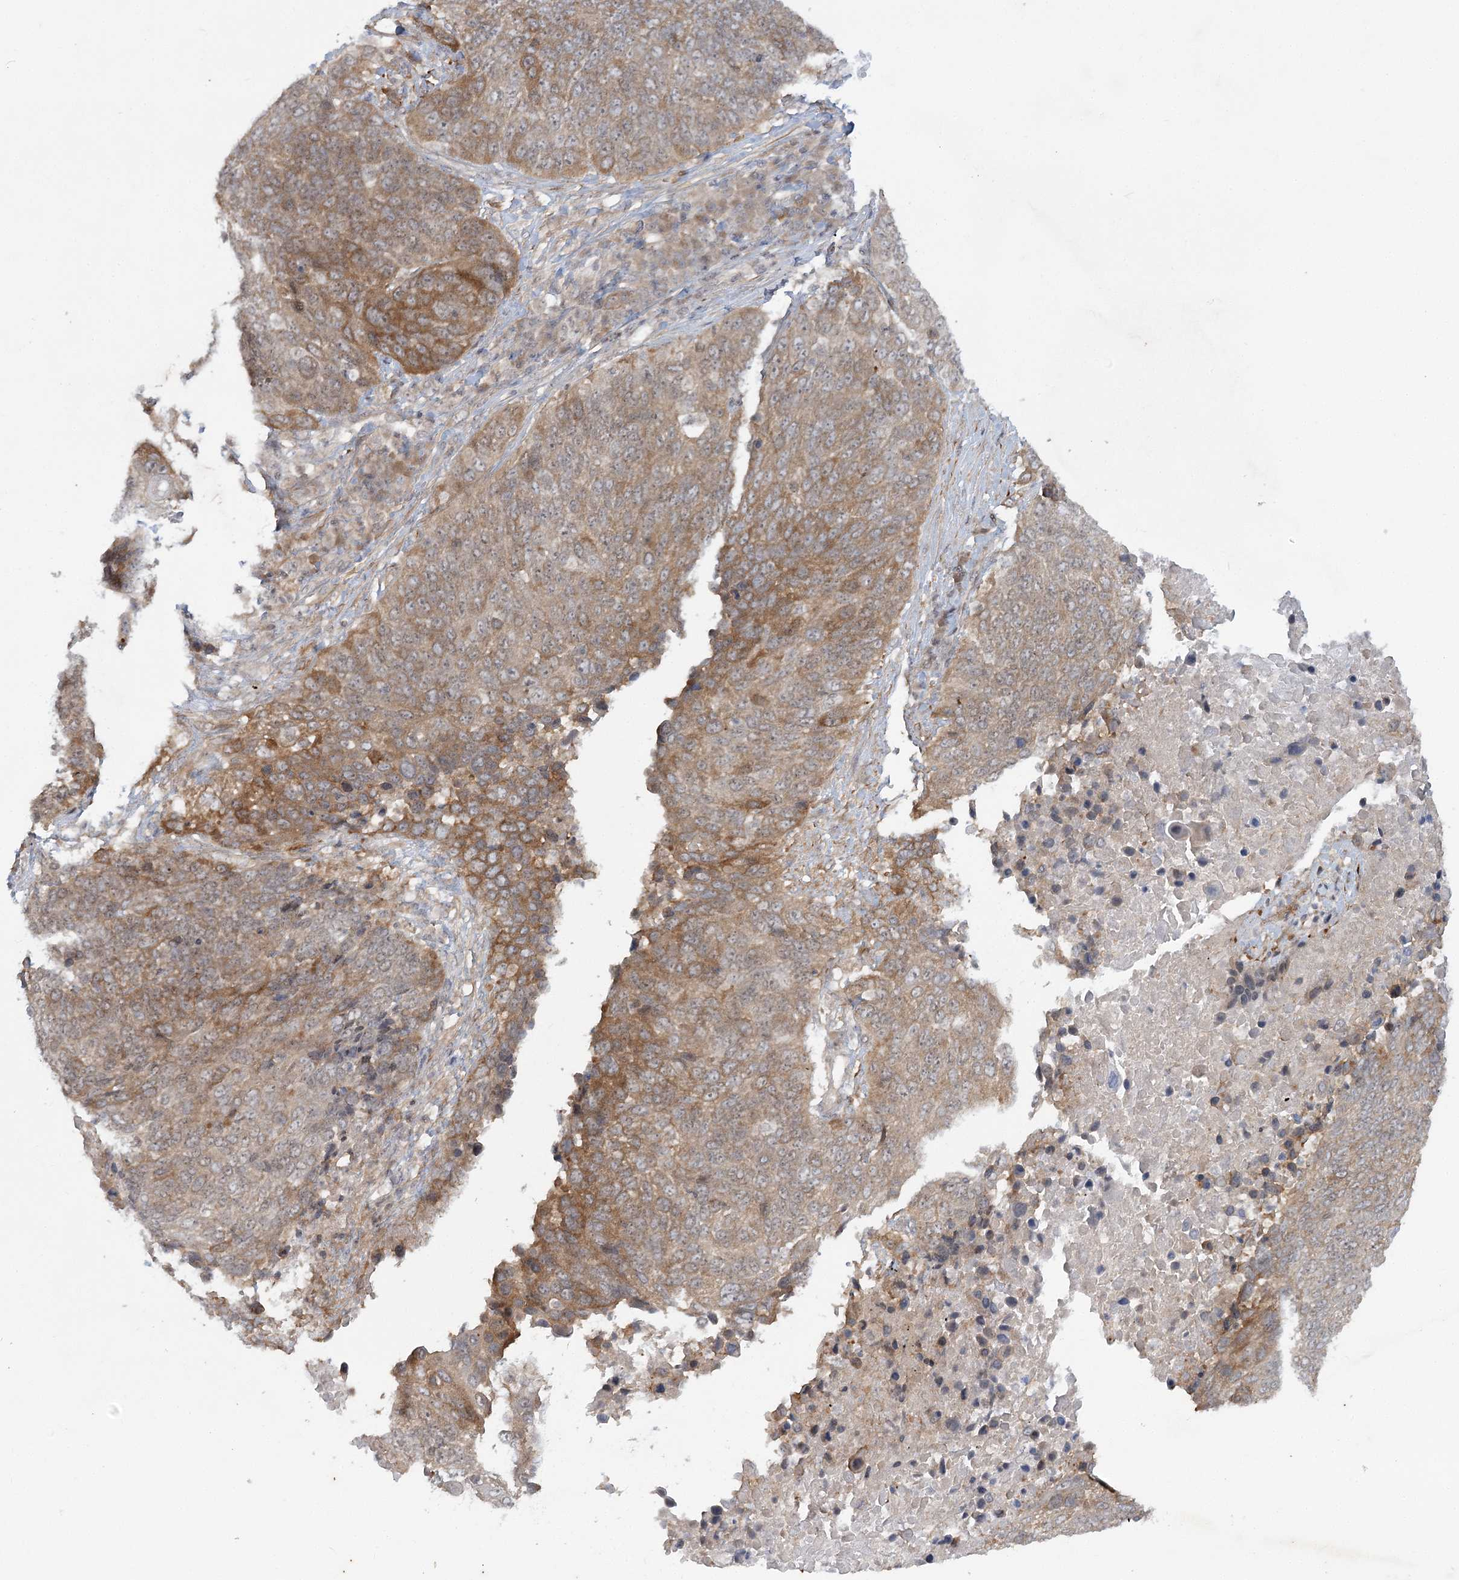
{"staining": {"intensity": "moderate", "quantity": ">75%", "location": "cytoplasmic/membranous"}, "tissue": "lung cancer", "cell_type": "Tumor cells", "image_type": "cancer", "snomed": [{"axis": "morphology", "description": "Squamous cell carcinoma, NOS"}, {"axis": "topography", "description": "Lung"}], "caption": "Protein expression analysis of human lung squamous cell carcinoma reveals moderate cytoplasmic/membranous positivity in about >75% of tumor cells.", "gene": "SH2D3A", "patient": {"sex": "male", "age": 66}}